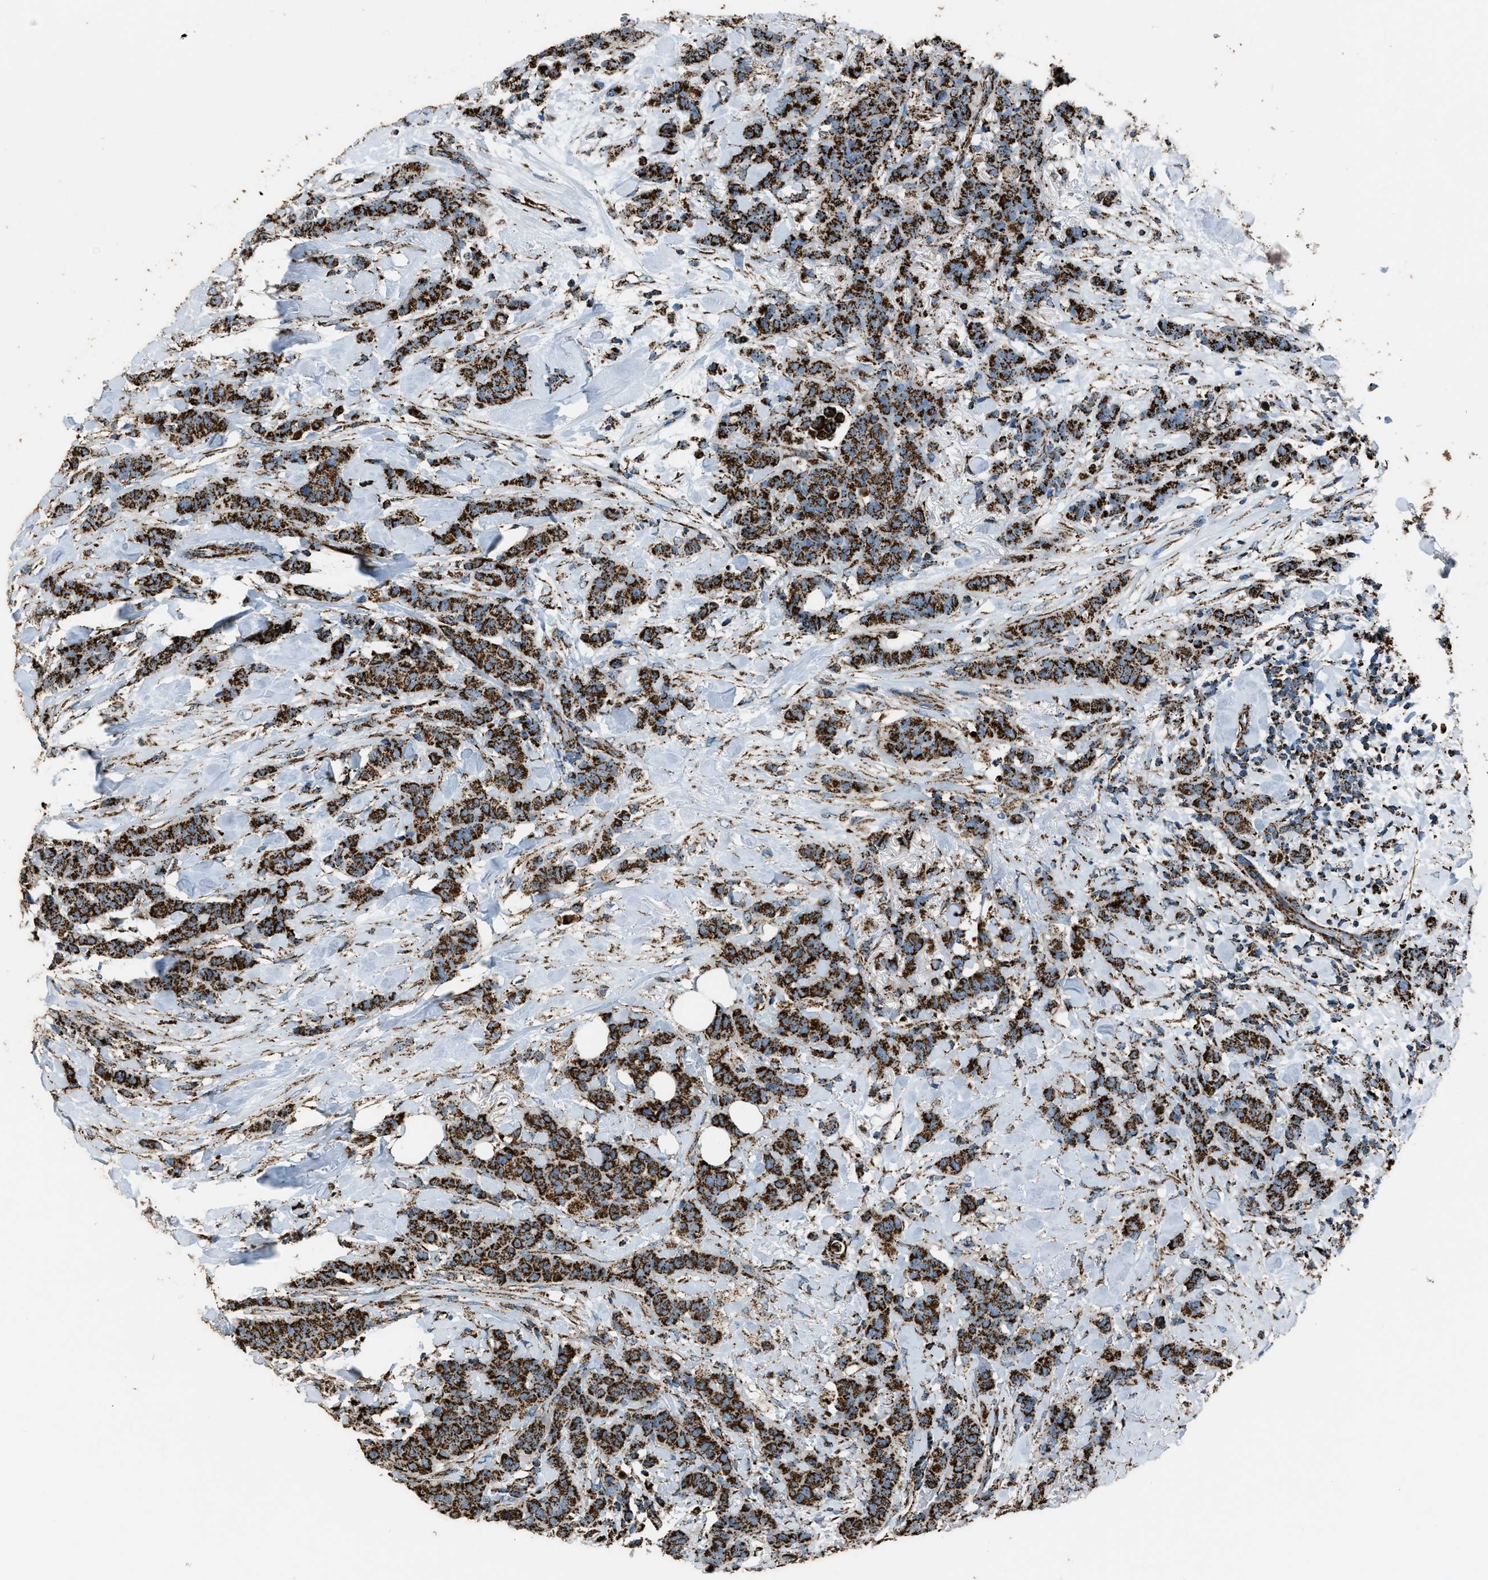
{"staining": {"intensity": "strong", "quantity": ">75%", "location": "cytoplasmic/membranous"}, "tissue": "breast cancer", "cell_type": "Tumor cells", "image_type": "cancer", "snomed": [{"axis": "morphology", "description": "Normal tissue, NOS"}, {"axis": "morphology", "description": "Duct carcinoma"}, {"axis": "topography", "description": "Breast"}], "caption": "Intraductal carcinoma (breast) stained with IHC reveals strong cytoplasmic/membranous positivity in approximately >75% of tumor cells.", "gene": "MDH2", "patient": {"sex": "female", "age": 40}}